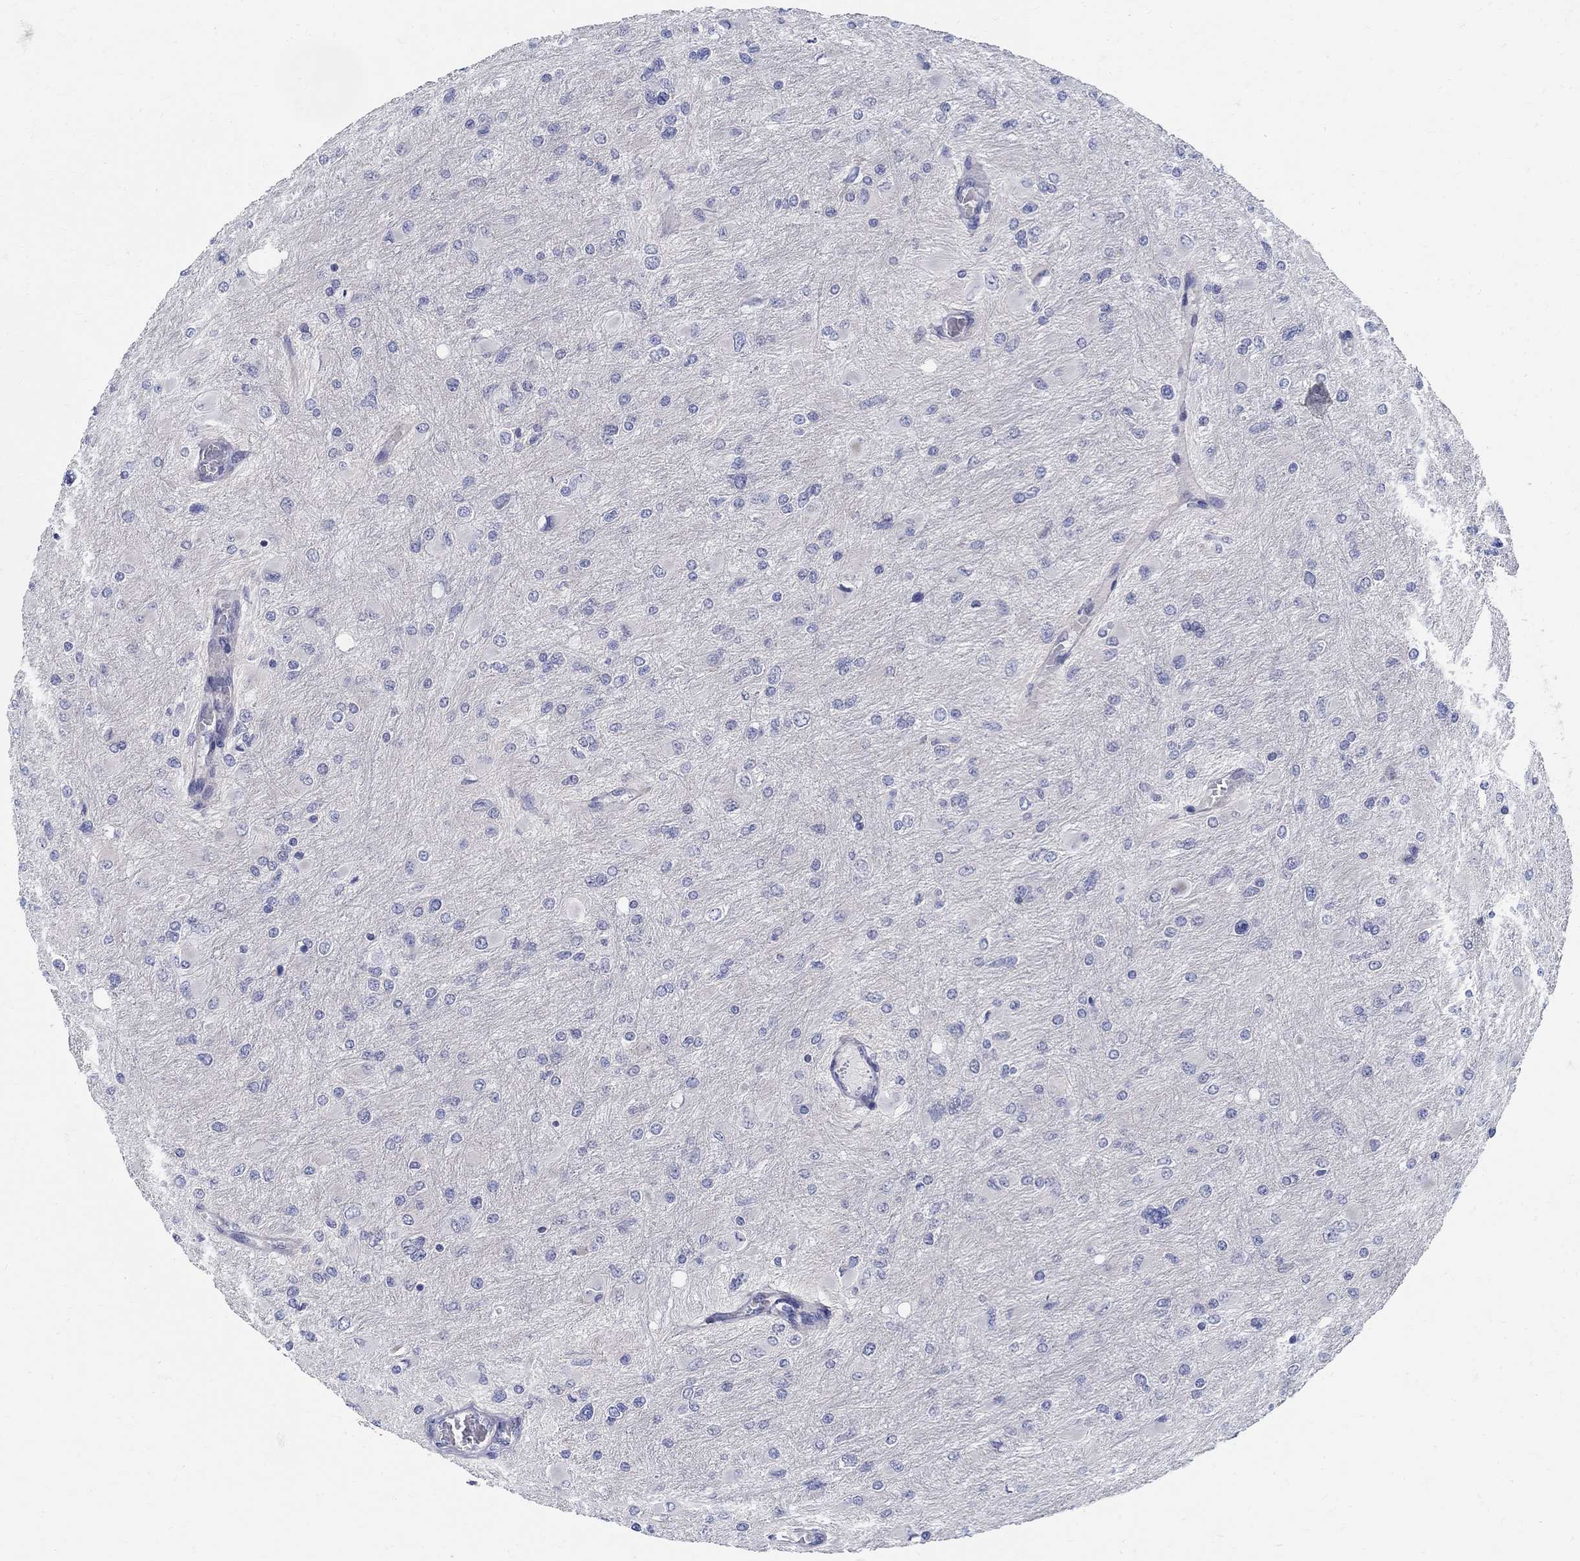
{"staining": {"intensity": "negative", "quantity": "none", "location": "none"}, "tissue": "glioma", "cell_type": "Tumor cells", "image_type": "cancer", "snomed": [{"axis": "morphology", "description": "Glioma, malignant, High grade"}, {"axis": "topography", "description": "Cerebral cortex"}], "caption": "Immunohistochemistry of high-grade glioma (malignant) exhibits no expression in tumor cells.", "gene": "C16orf46", "patient": {"sex": "female", "age": 36}}